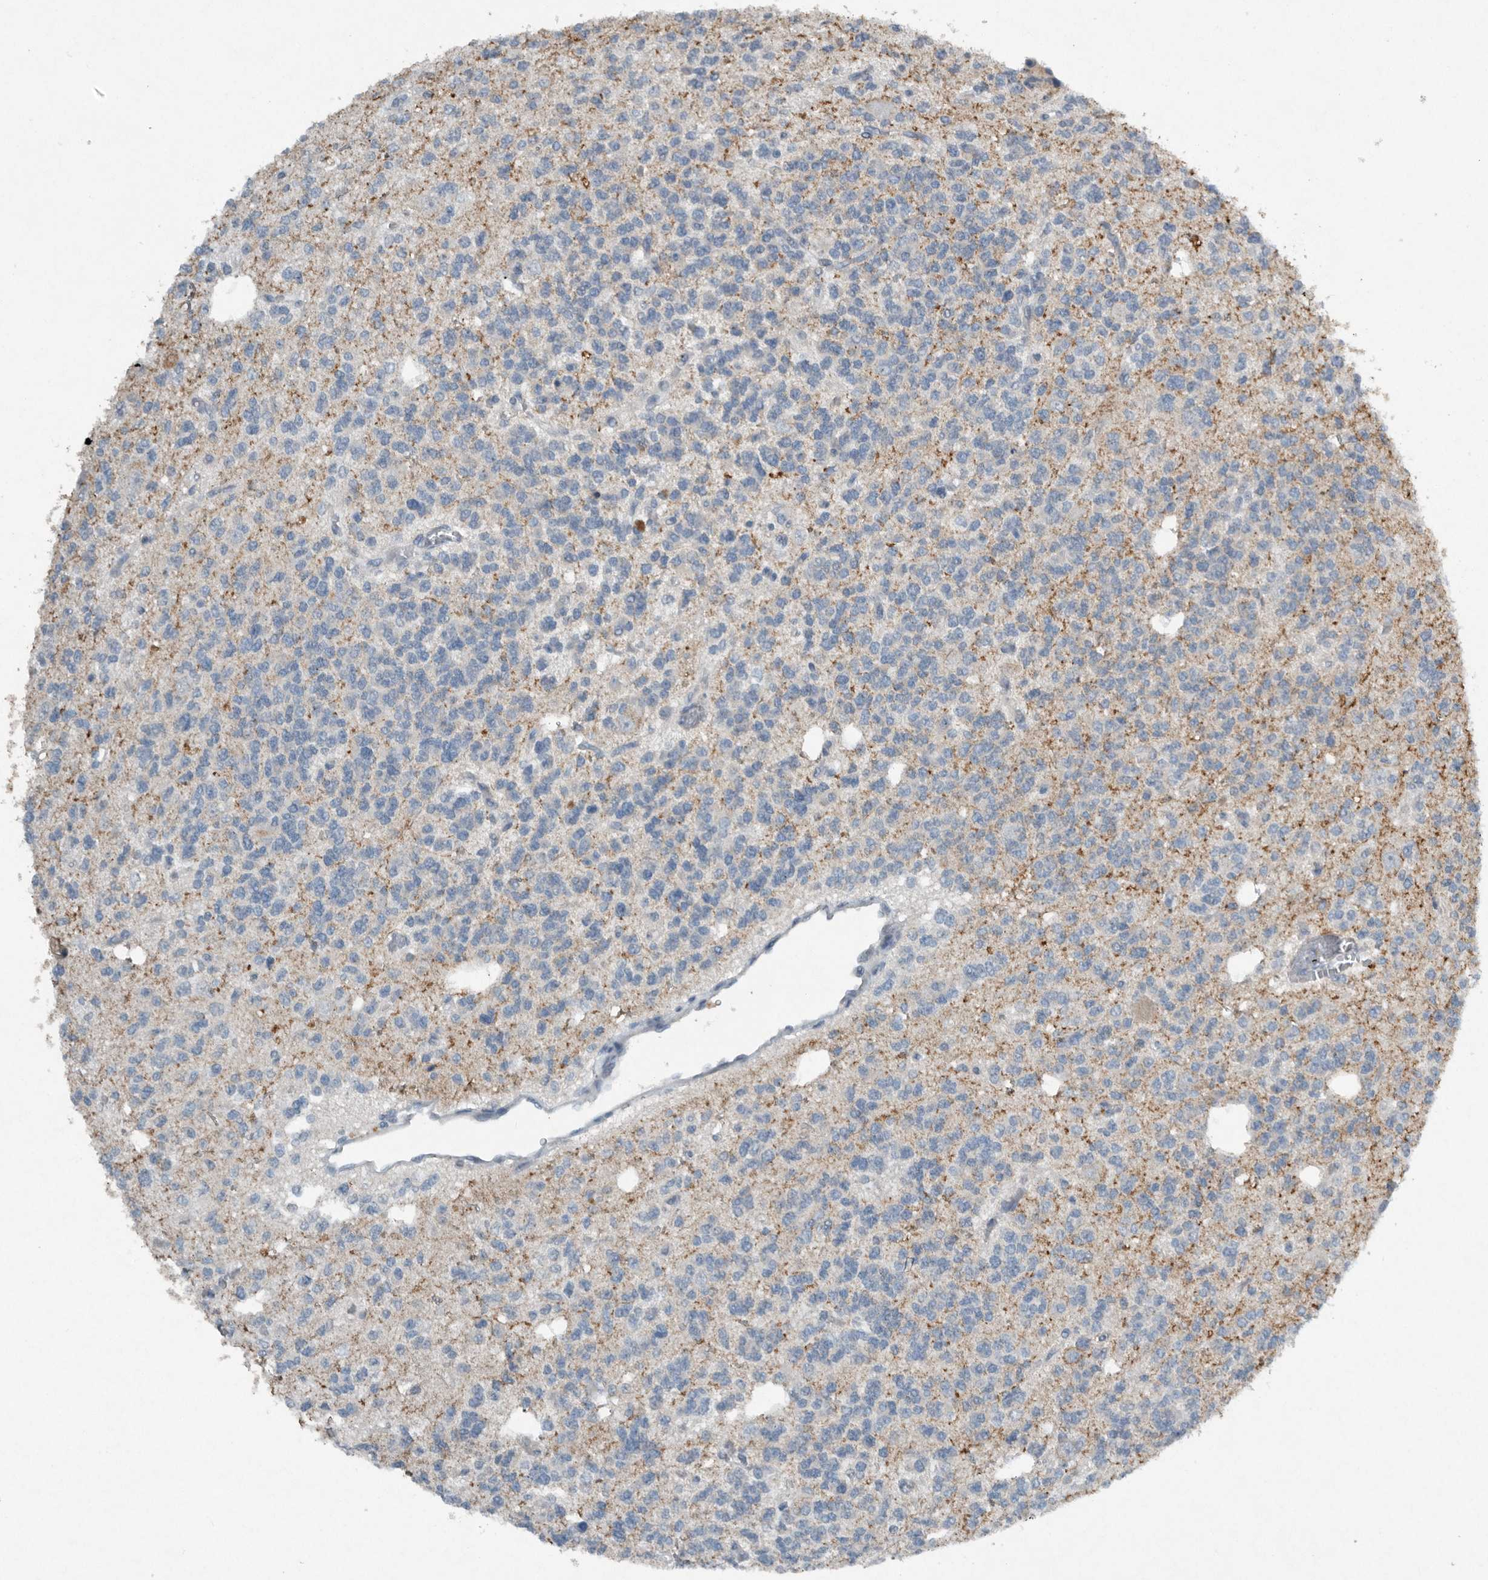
{"staining": {"intensity": "negative", "quantity": "none", "location": "none"}, "tissue": "glioma", "cell_type": "Tumor cells", "image_type": "cancer", "snomed": [{"axis": "morphology", "description": "Glioma, malignant, Low grade"}, {"axis": "topography", "description": "Brain"}], "caption": "Immunohistochemistry of human low-grade glioma (malignant) shows no positivity in tumor cells.", "gene": "IL20", "patient": {"sex": "male", "age": 38}}